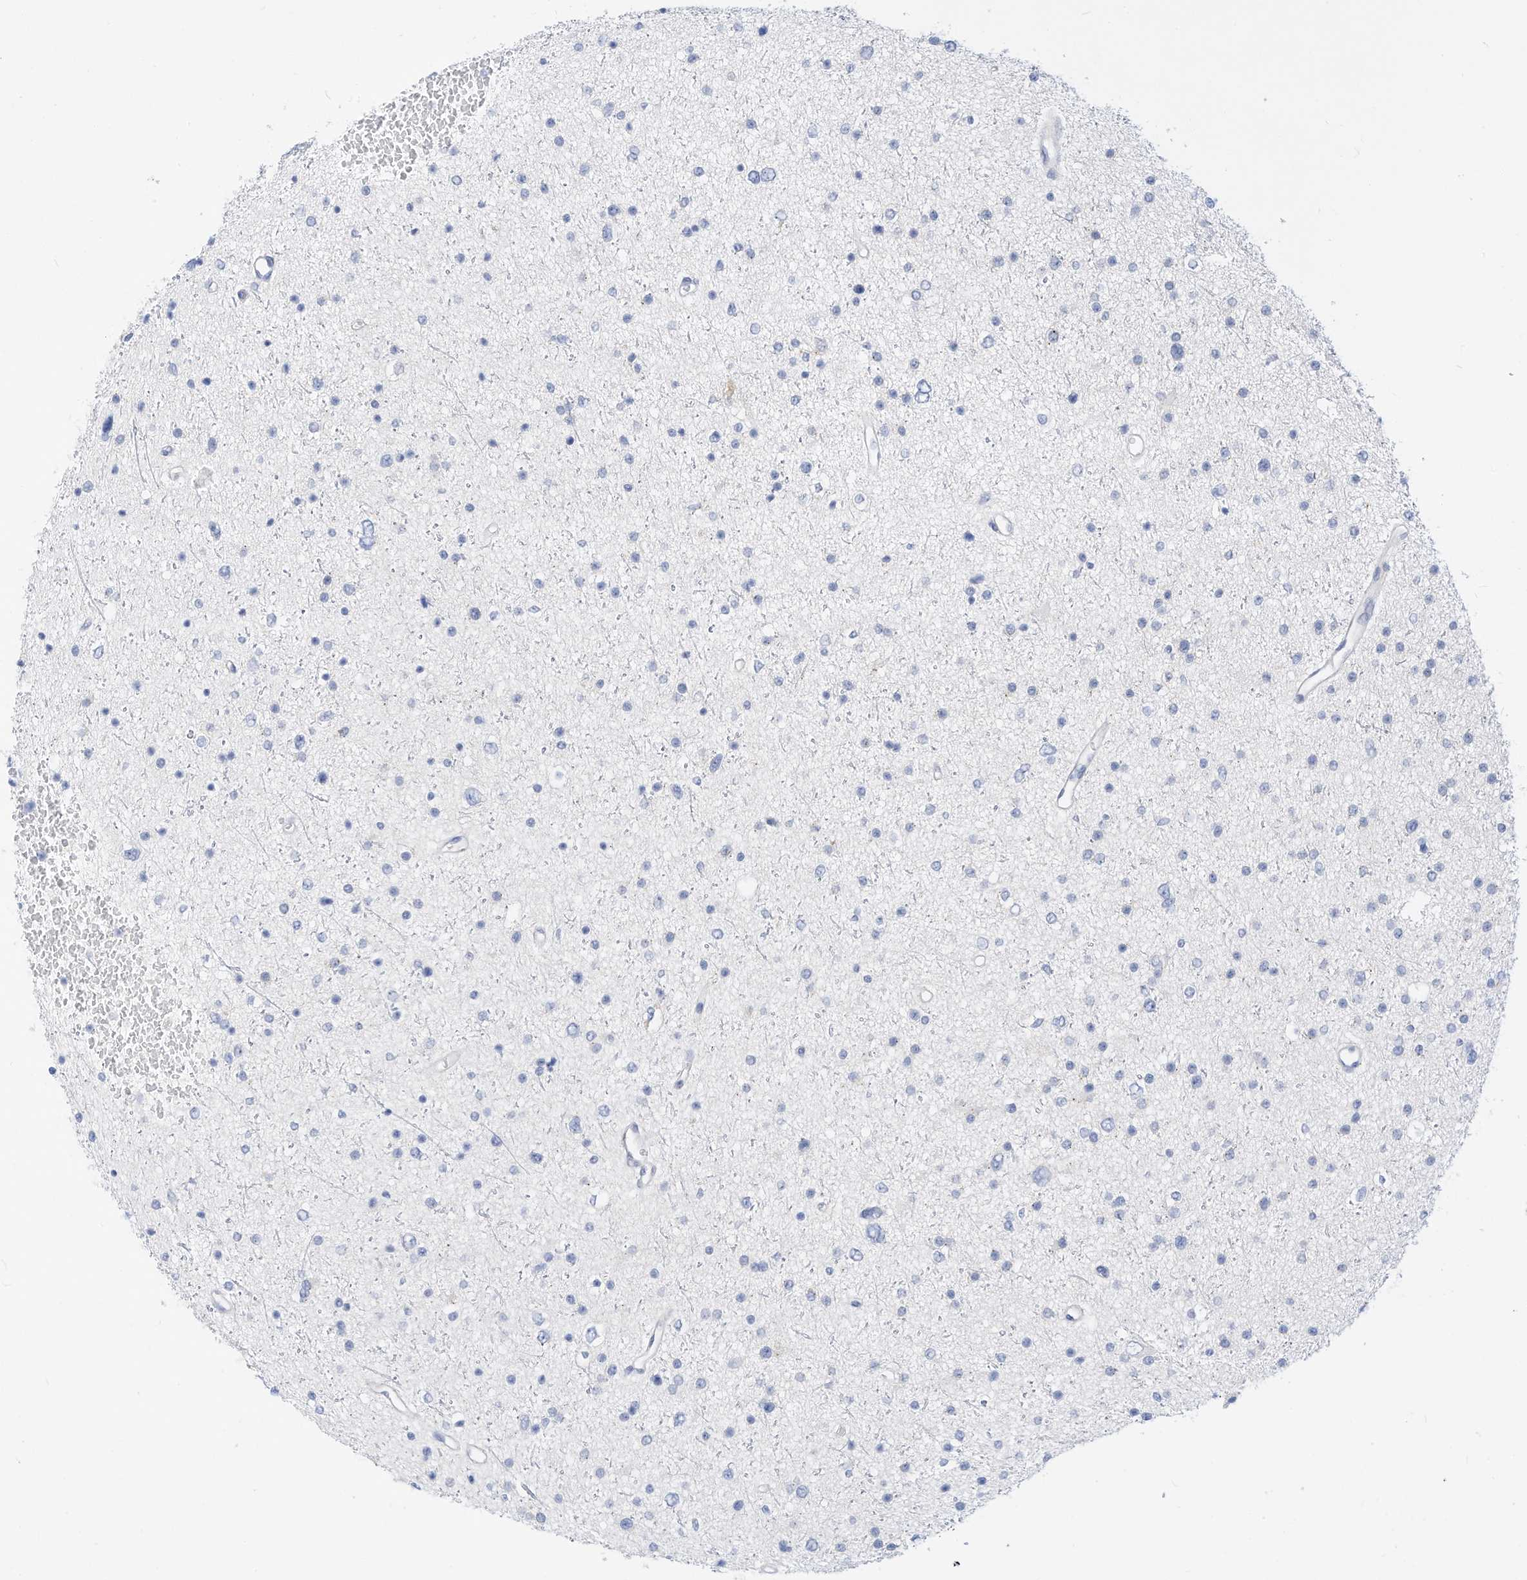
{"staining": {"intensity": "negative", "quantity": "none", "location": "none"}, "tissue": "glioma", "cell_type": "Tumor cells", "image_type": "cancer", "snomed": [{"axis": "morphology", "description": "Glioma, malignant, Low grade"}, {"axis": "topography", "description": "Brain"}], "caption": "Protein analysis of malignant low-grade glioma displays no significant positivity in tumor cells.", "gene": "SPOCD1", "patient": {"sex": "female", "age": 37}}